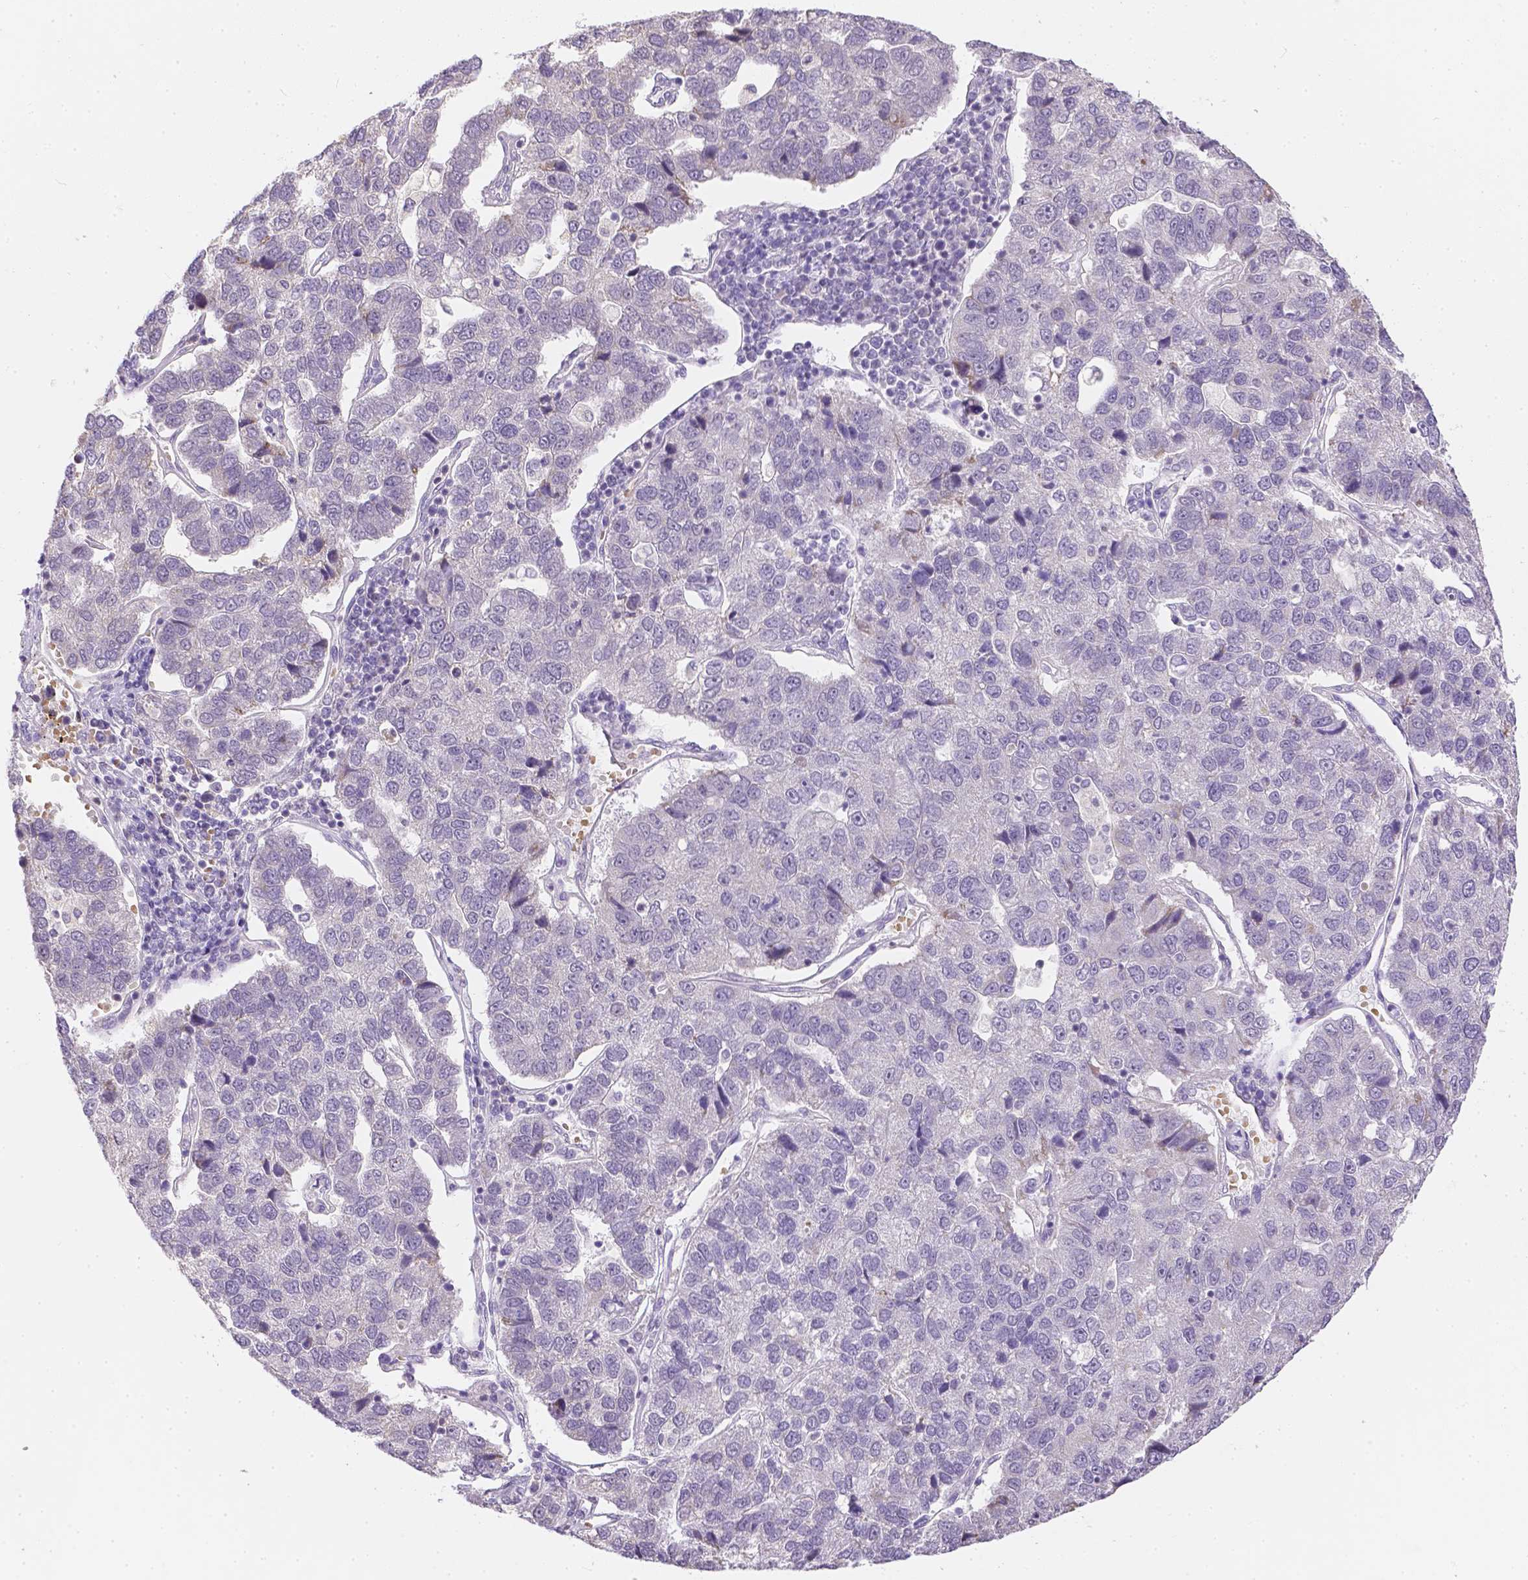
{"staining": {"intensity": "negative", "quantity": "none", "location": "none"}, "tissue": "pancreatic cancer", "cell_type": "Tumor cells", "image_type": "cancer", "snomed": [{"axis": "morphology", "description": "Adenocarcinoma, NOS"}, {"axis": "topography", "description": "Pancreas"}], "caption": "This is an immunohistochemistry image of human pancreatic cancer (adenocarcinoma). There is no expression in tumor cells.", "gene": "ZNF280B", "patient": {"sex": "female", "age": 61}}